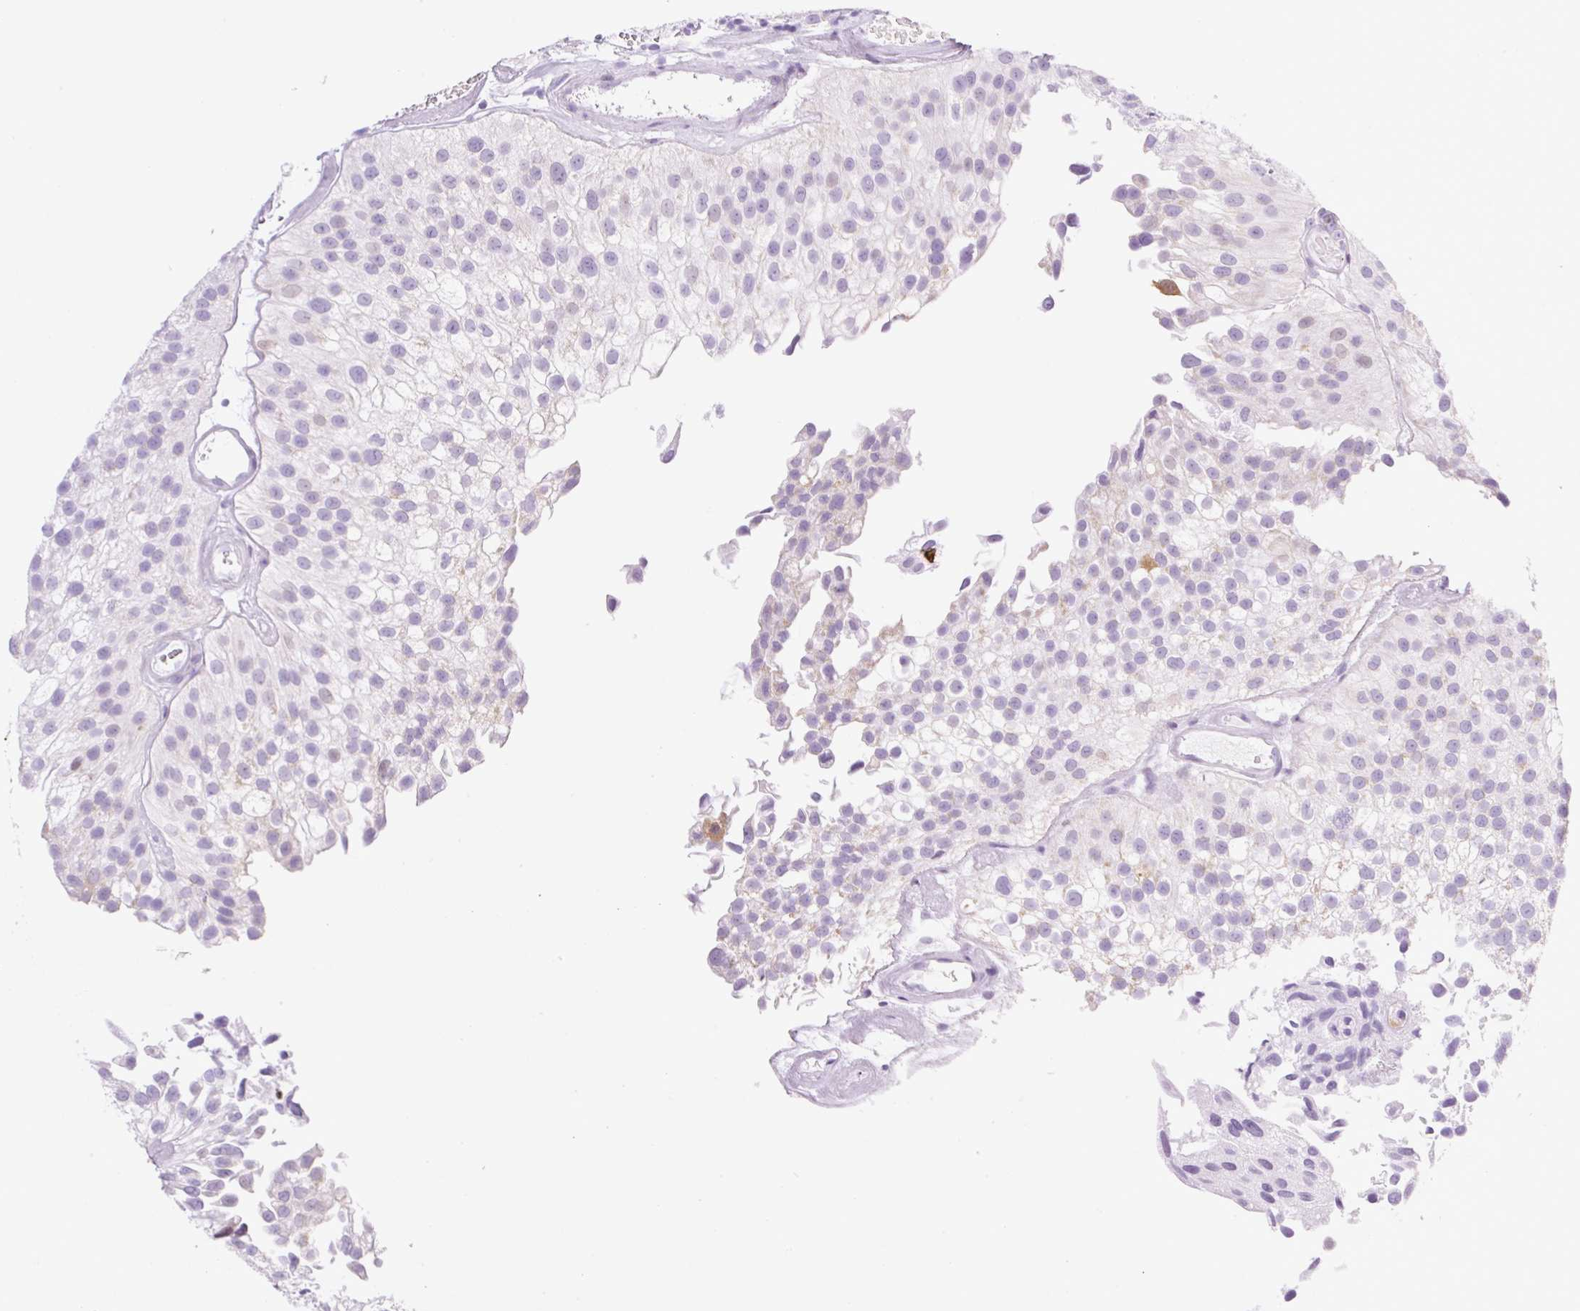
{"staining": {"intensity": "weak", "quantity": "<25%", "location": "cytoplasmic/membranous,nuclear"}, "tissue": "urothelial cancer", "cell_type": "Tumor cells", "image_type": "cancer", "snomed": [{"axis": "morphology", "description": "Urothelial carcinoma, NOS"}, {"axis": "topography", "description": "Urinary bladder"}], "caption": "Immunohistochemistry of human urothelial cancer reveals no staining in tumor cells.", "gene": "SPRR4", "patient": {"sex": "male", "age": 87}}